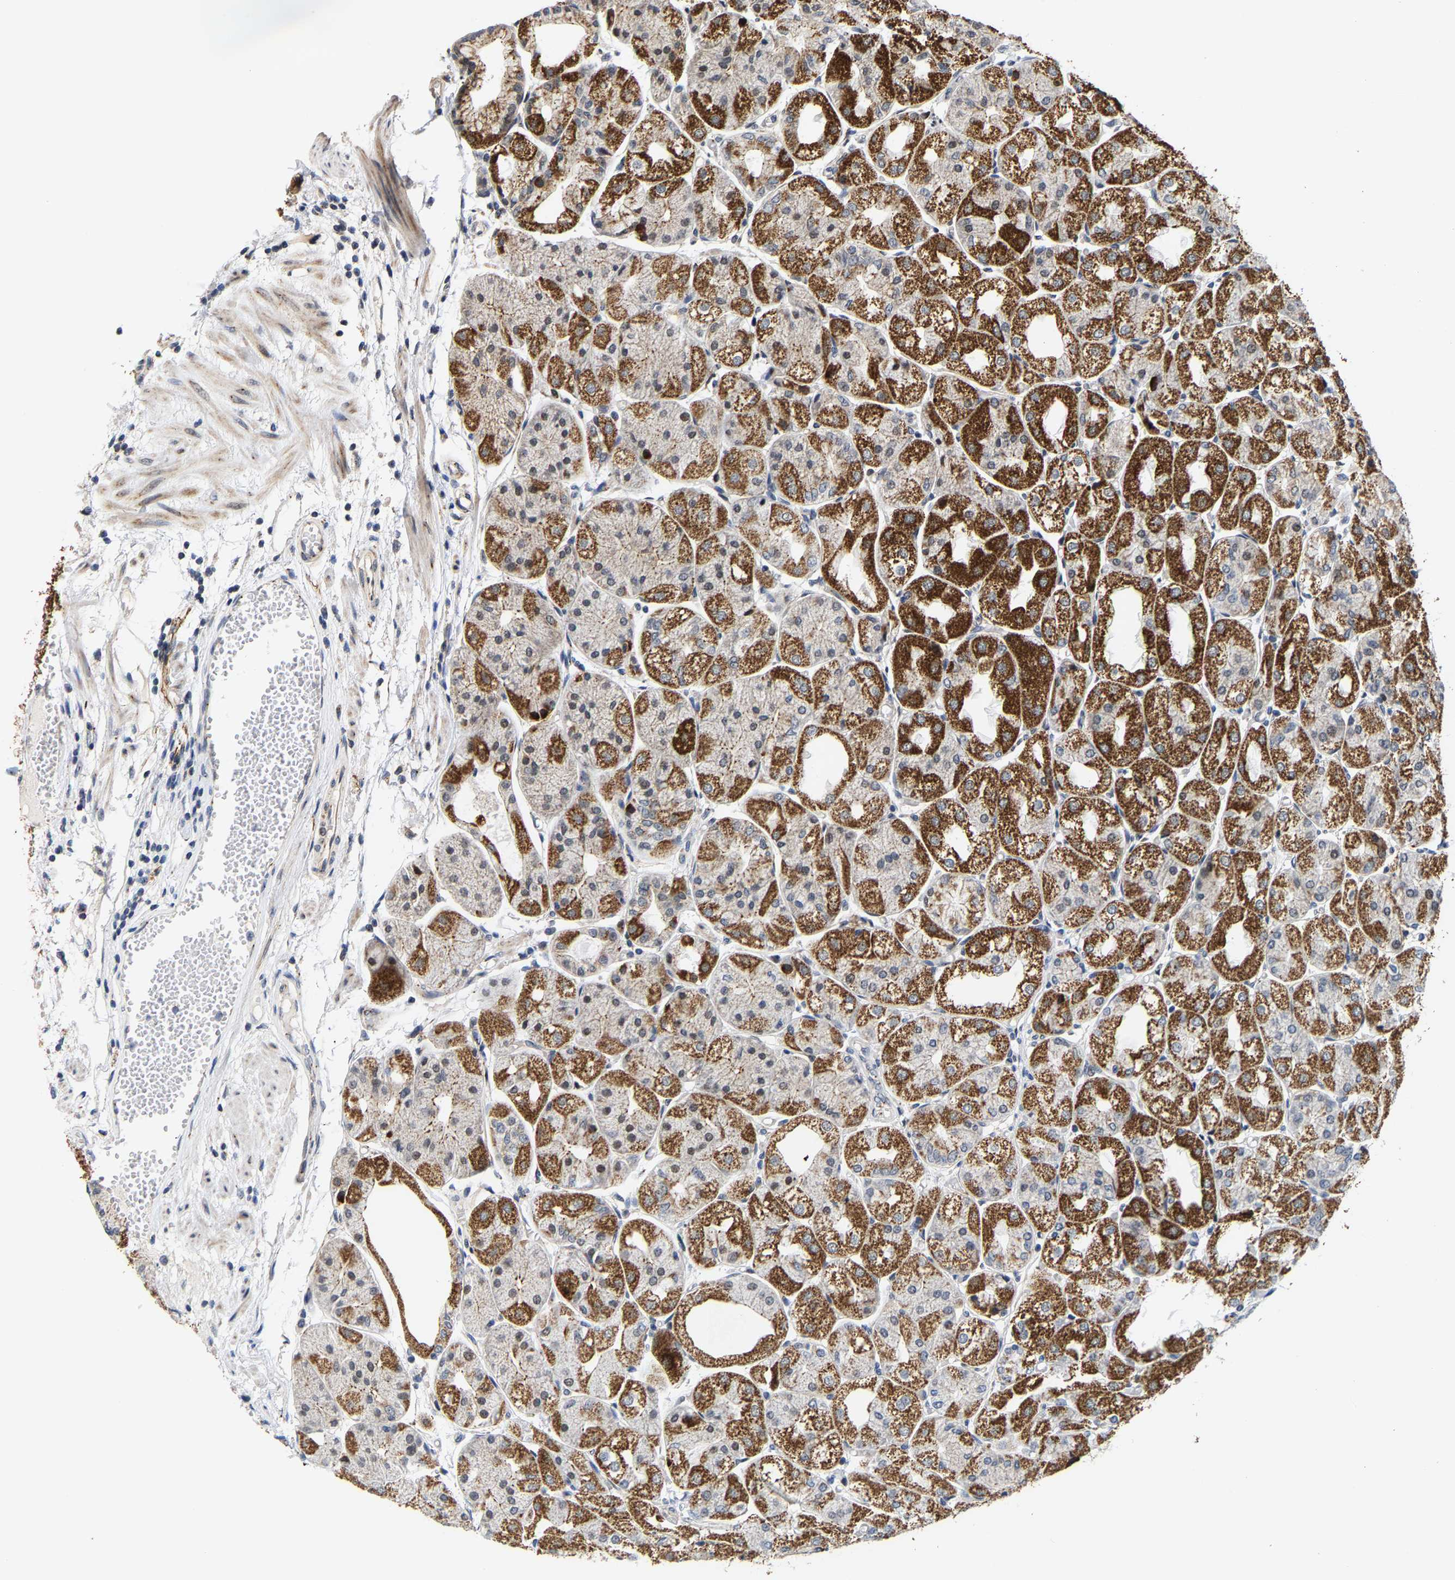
{"staining": {"intensity": "strong", "quantity": ">75%", "location": "cytoplasmic/membranous"}, "tissue": "stomach", "cell_type": "Glandular cells", "image_type": "normal", "snomed": [{"axis": "morphology", "description": "Normal tissue, NOS"}, {"axis": "topography", "description": "Stomach, upper"}], "caption": "A photomicrograph showing strong cytoplasmic/membranous positivity in approximately >75% of glandular cells in benign stomach, as visualized by brown immunohistochemical staining.", "gene": "PCNT", "patient": {"sex": "male", "age": 72}}